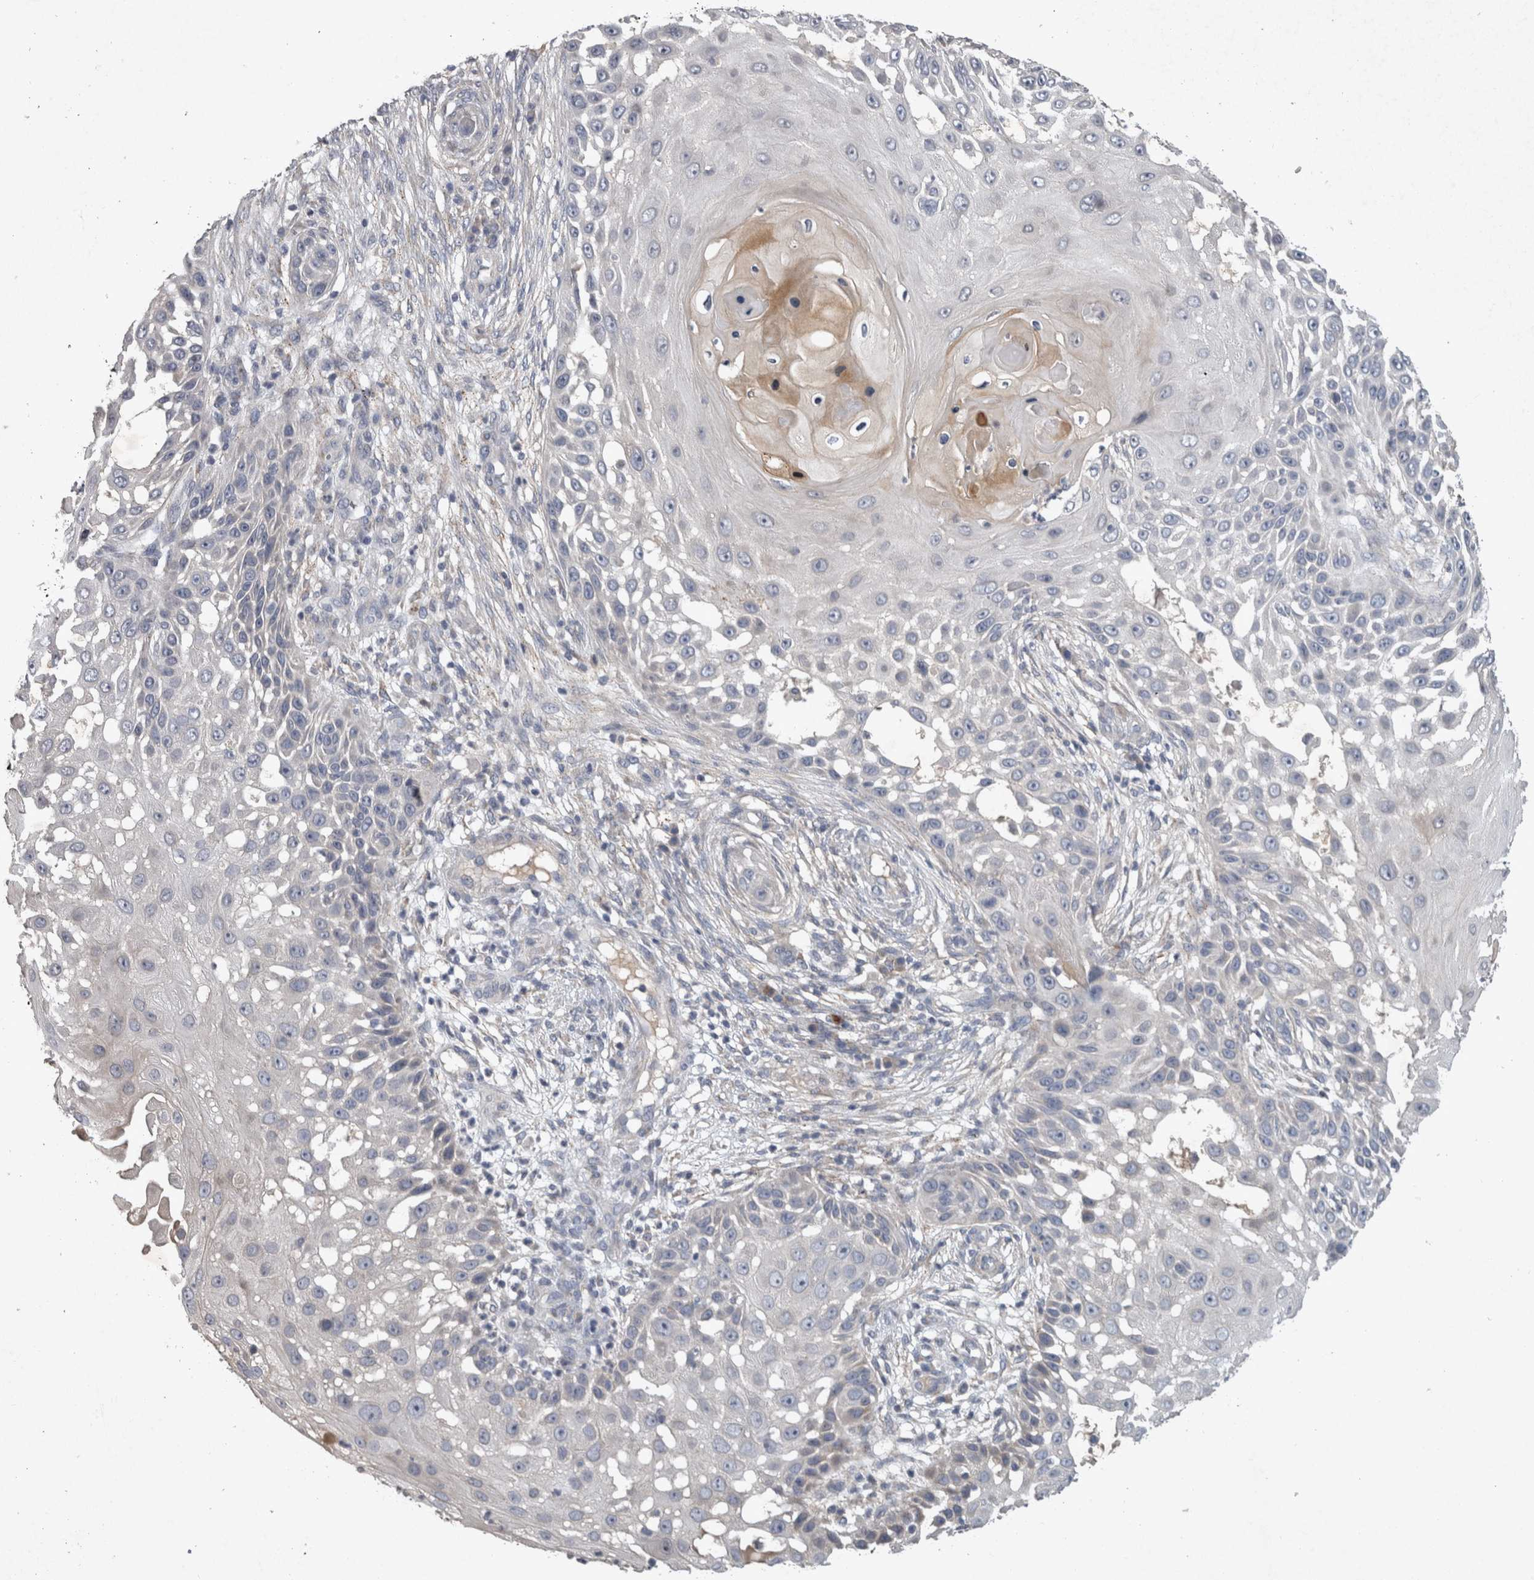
{"staining": {"intensity": "negative", "quantity": "none", "location": "none"}, "tissue": "skin cancer", "cell_type": "Tumor cells", "image_type": "cancer", "snomed": [{"axis": "morphology", "description": "Squamous cell carcinoma, NOS"}, {"axis": "topography", "description": "Skin"}], "caption": "High magnification brightfield microscopy of skin cancer (squamous cell carcinoma) stained with DAB (brown) and counterstained with hematoxylin (blue): tumor cells show no significant expression.", "gene": "SLC22A11", "patient": {"sex": "female", "age": 44}}